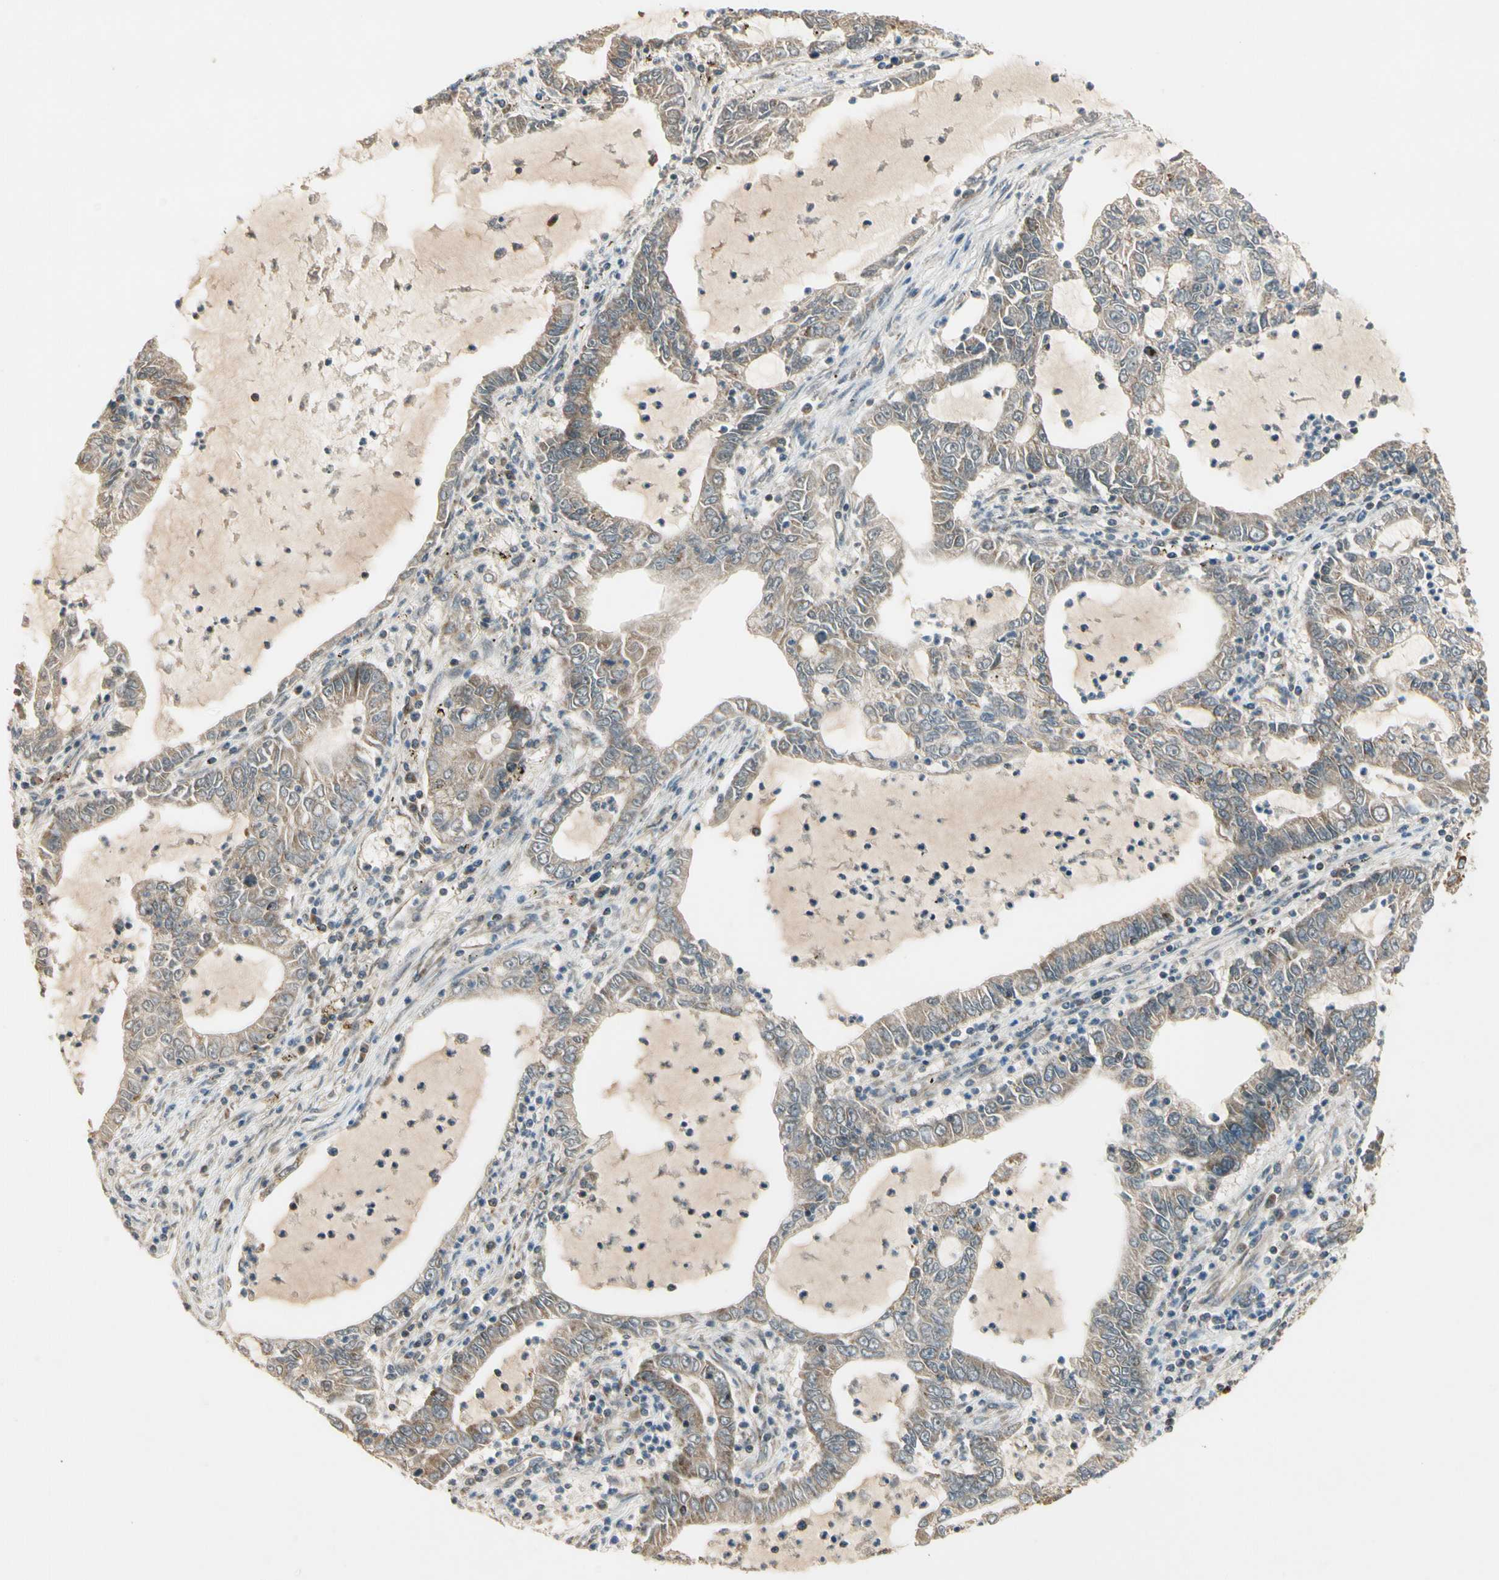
{"staining": {"intensity": "moderate", "quantity": ">75%", "location": "cytoplasmic/membranous"}, "tissue": "lung cancer", "cell_type": "Tumor cells", "image_type": "cancer", "snomed": [{"axis": "morphology", "description": "Adenocarcinoma, NOS"}, {"axis": "topography", "description": "Lung"}], "caption": "Immunohistochemistry (IHC) histopathology image of lung cancer stained for a protein (brown), which reveals medium levels of moderate cytoplasmic/membranous positivity in about >75% of tumor cells.", "gene": "KHDC4", "patient": {"sex": "female", "age": 51}}